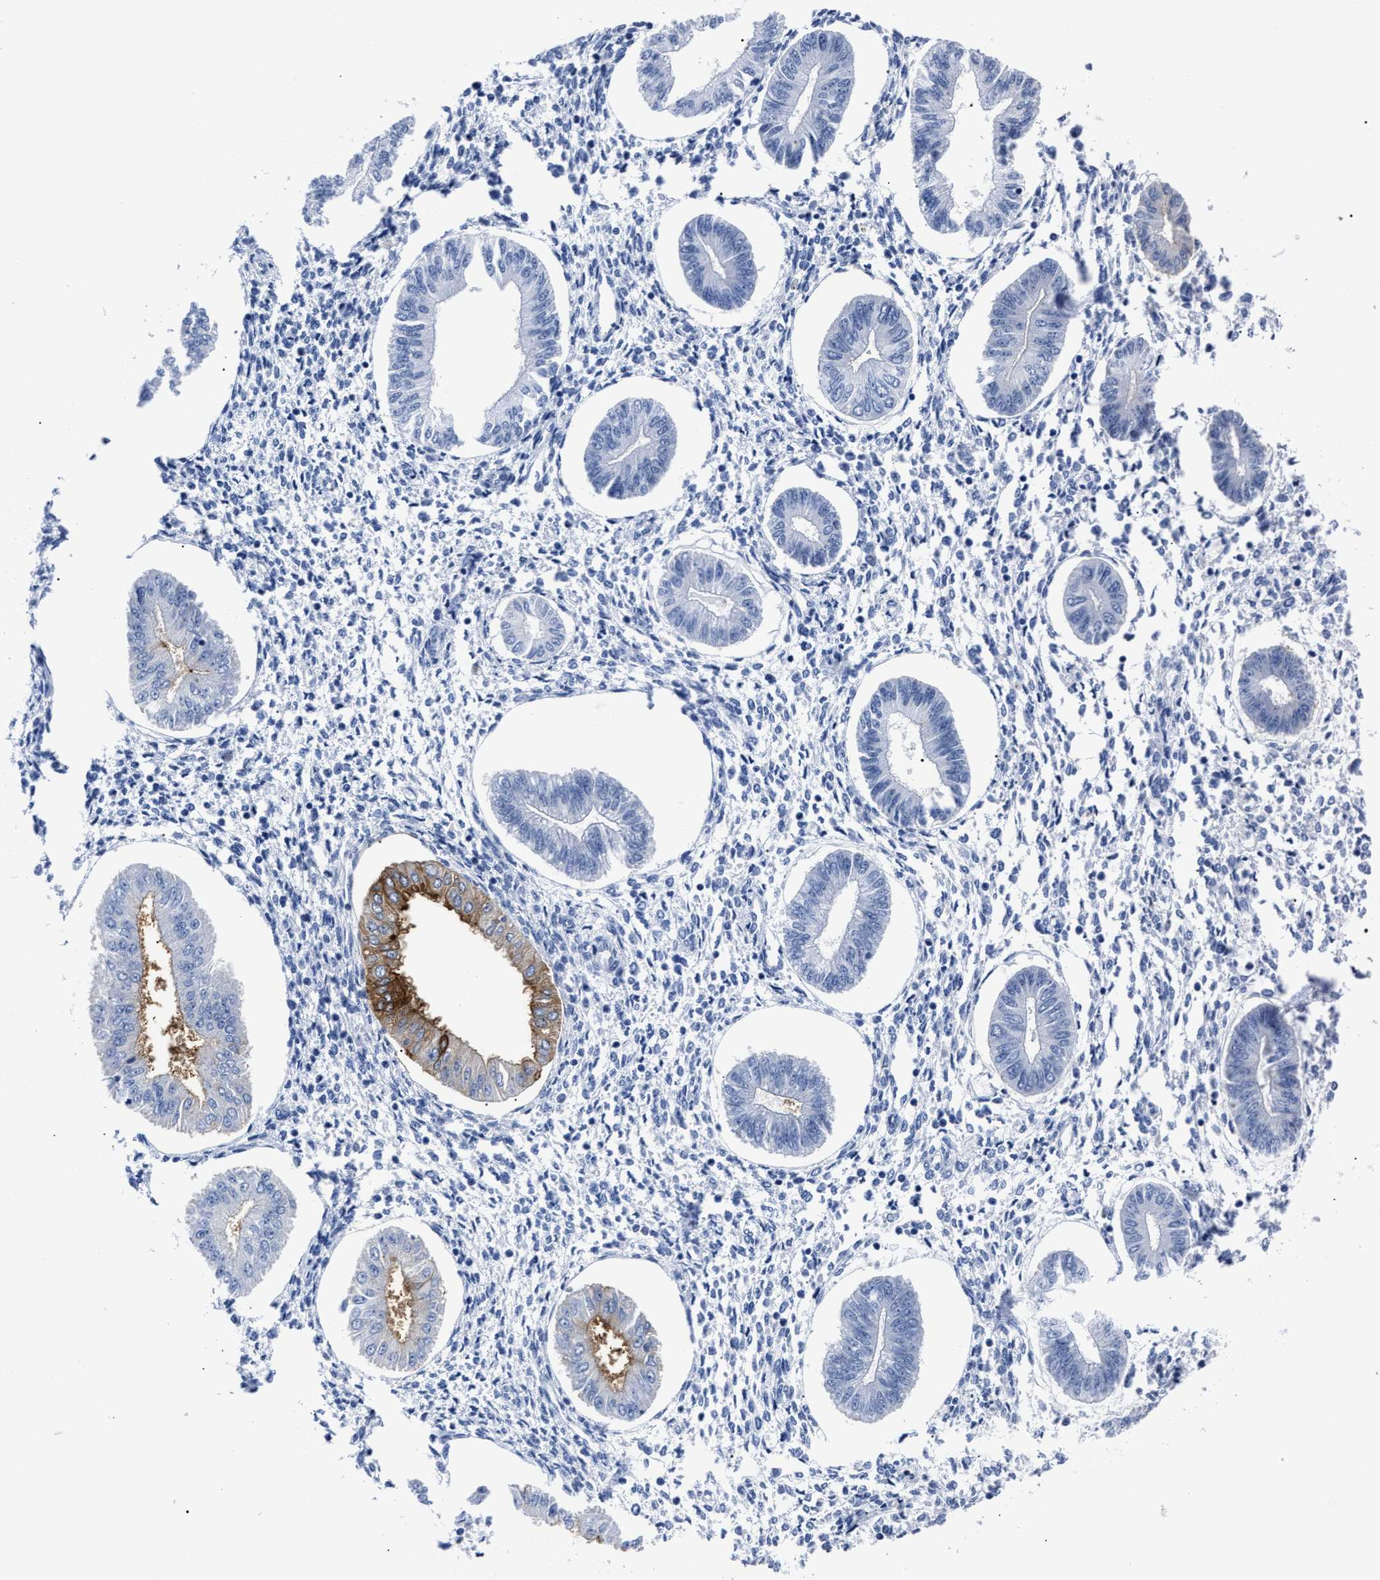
{"staining": {"intensity": "negative", "quantity": "none", "location": "none"}, "tissue": "endometrium", "cell_type": "Cells in endometrial stroma", "image_type": "normal", "snomed": [{"axis": "morphology", "description": "Normal tissue, NOS"}, {"axis": "topography", "description": "Endometrium"}], "caption": "Immunohistochemistry photomicrograph of unremarkable human endometrium stained for a protein (brown), which demonstrates no positivity in cells in endometrial stroma.", "gene": "ALPG", "patient": {"sex": "female", "age": 50}}